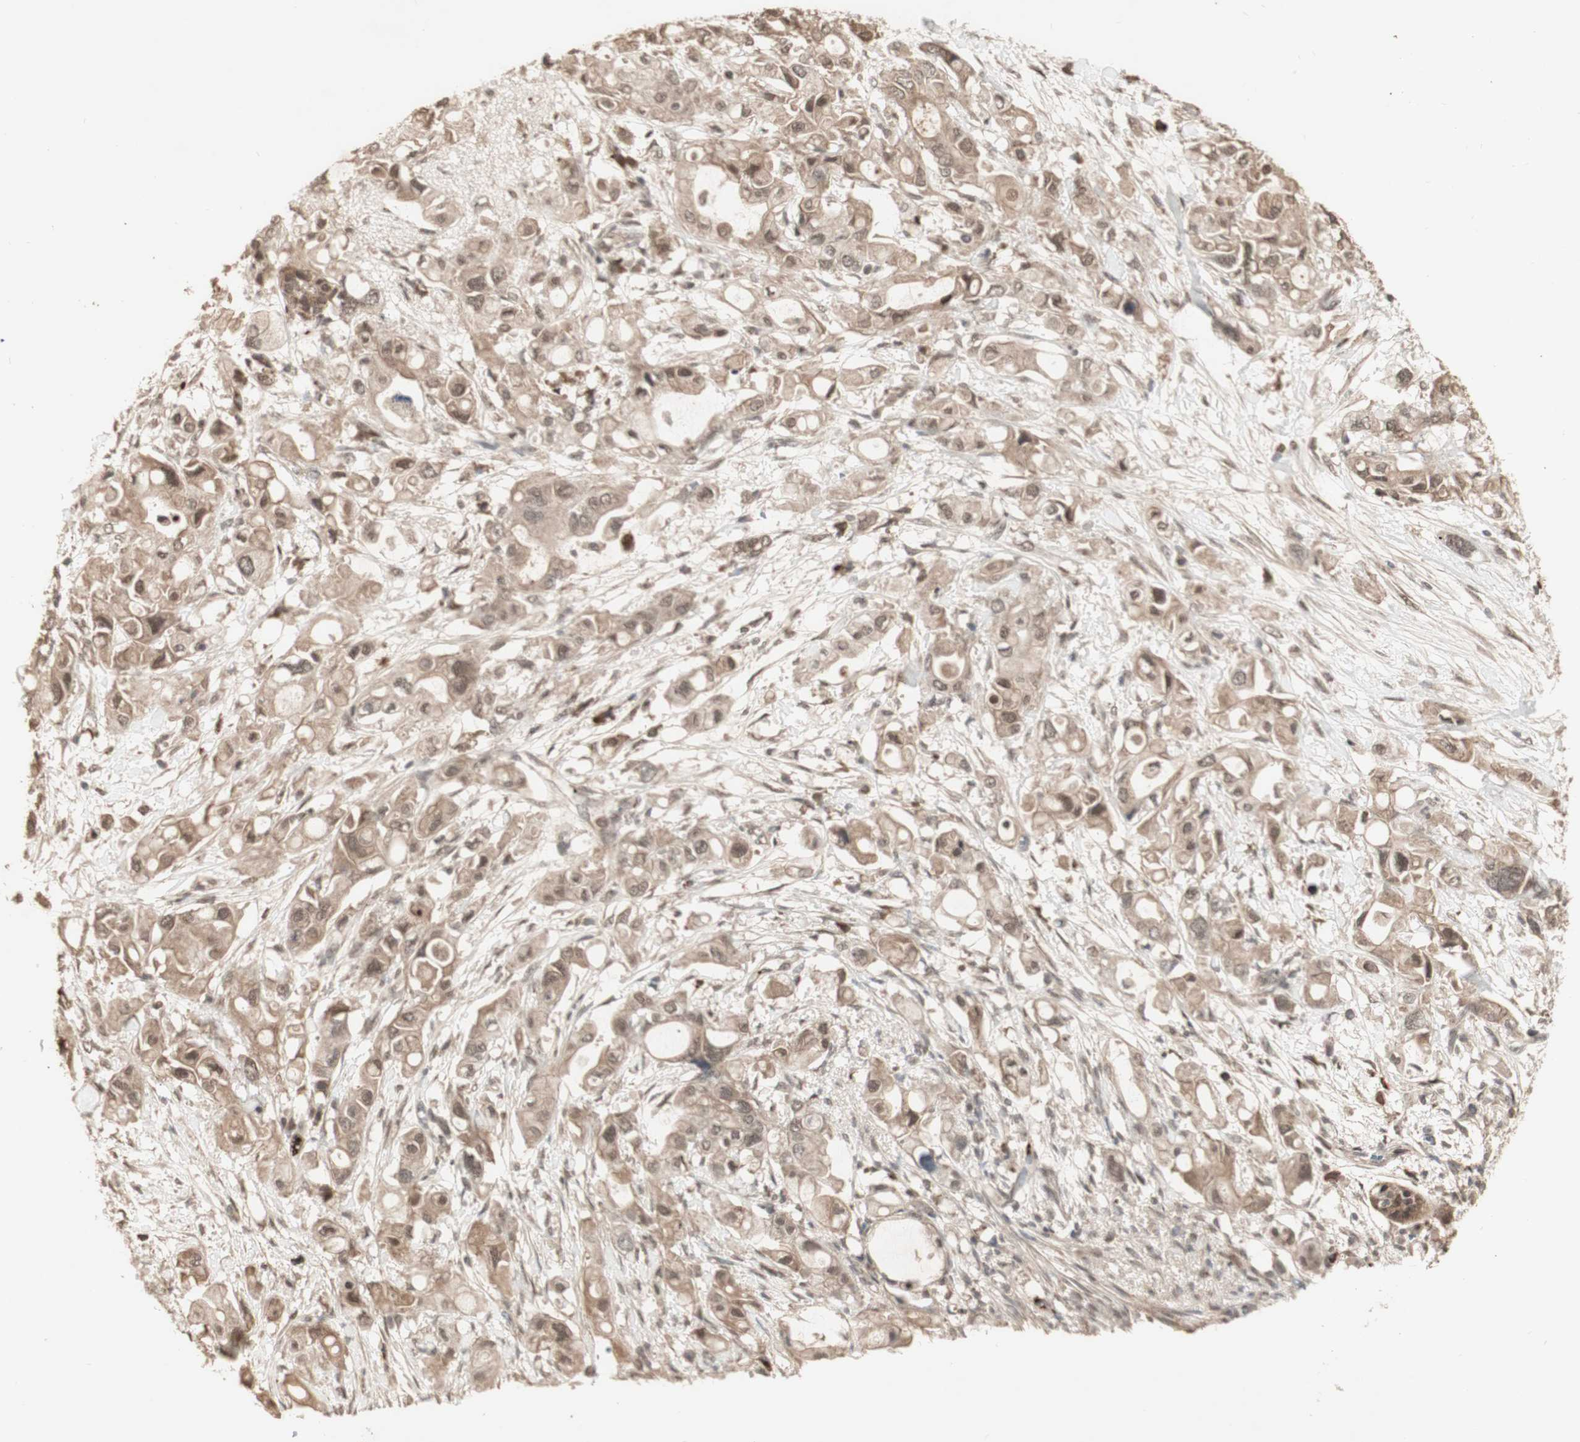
{"staining": {"intensity": "moderate", "quantity": ">75%", "location": "cytoplasmic/membranous,nuclear"}, "tissue": "pancreatic cancer", "cell_type": "Tumor cells", "image_type": "cancer", "snomed": [{"axis": "morphology", "description": "Adenocarcinoma, NOS"}, {"axis": "topography", "description": "Pancreas"}], "caption": "The image reveals staining of adenocarcinoma (pancreatic), revealing moderate cytoplasmic/membranous and nuclear protein positivity (brown color) within tumor cells.", "gene": "ALOX12", "patient": {"sex": "female", "age": 56}}